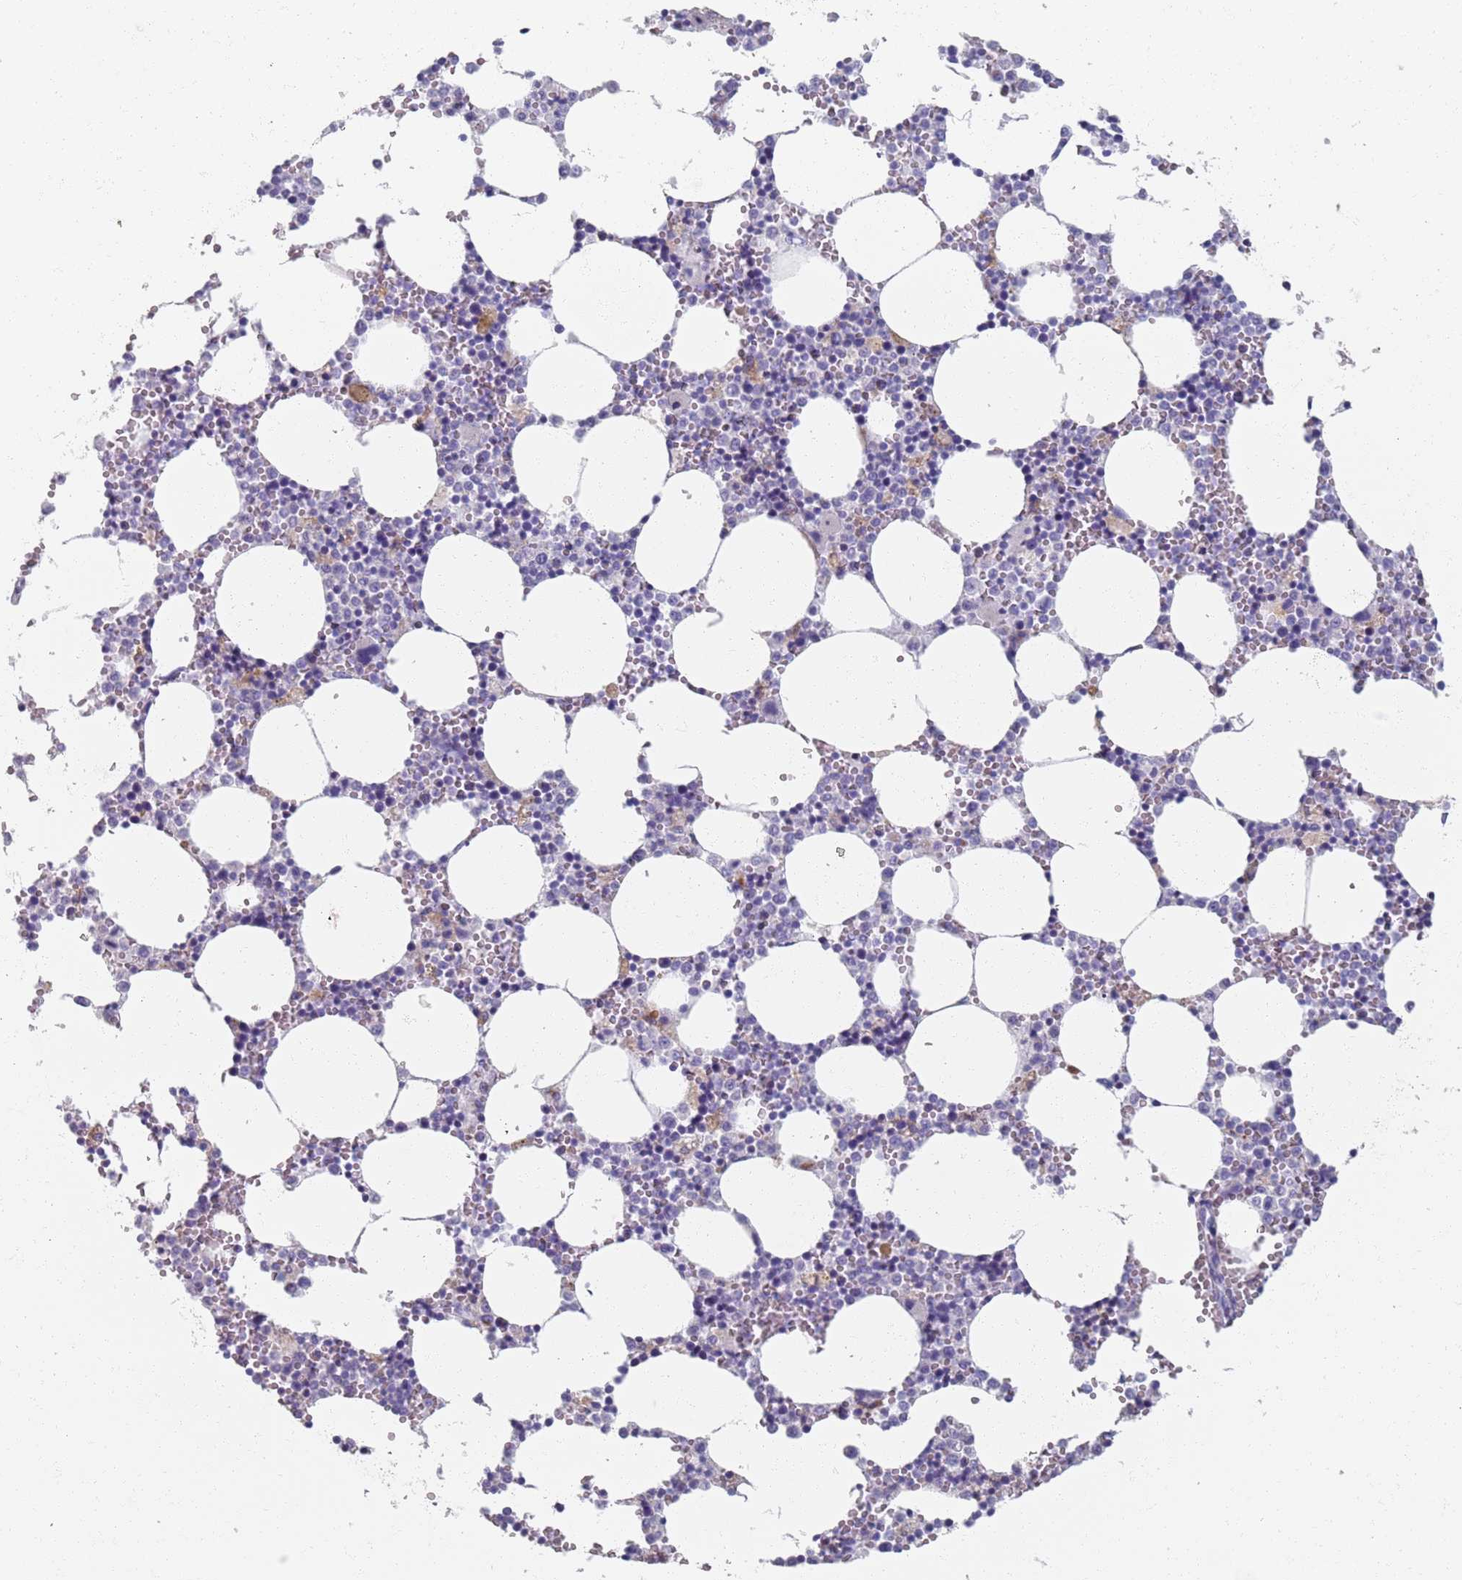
{"staining": {"intensity": "weak", "quantity": "<25%", "location": "cytoplasmic/membranous"}, "tissue": "bone marrow", "cell_type": "Hematopoietic cells", "image_type": "normal", "snomed": [{"axis": "morphology", "description": "Normal tissue, NOS"}, {"axis": "topography", "description": "Bone marrow"}], "caption": "A high-resolution micrograph shows IHC staining of benign bone marrow, which demonstrates no significant staining in hematopoietic cells.", "gene": "PLOD1", "patient": {"sex": "female", "age": 64}}